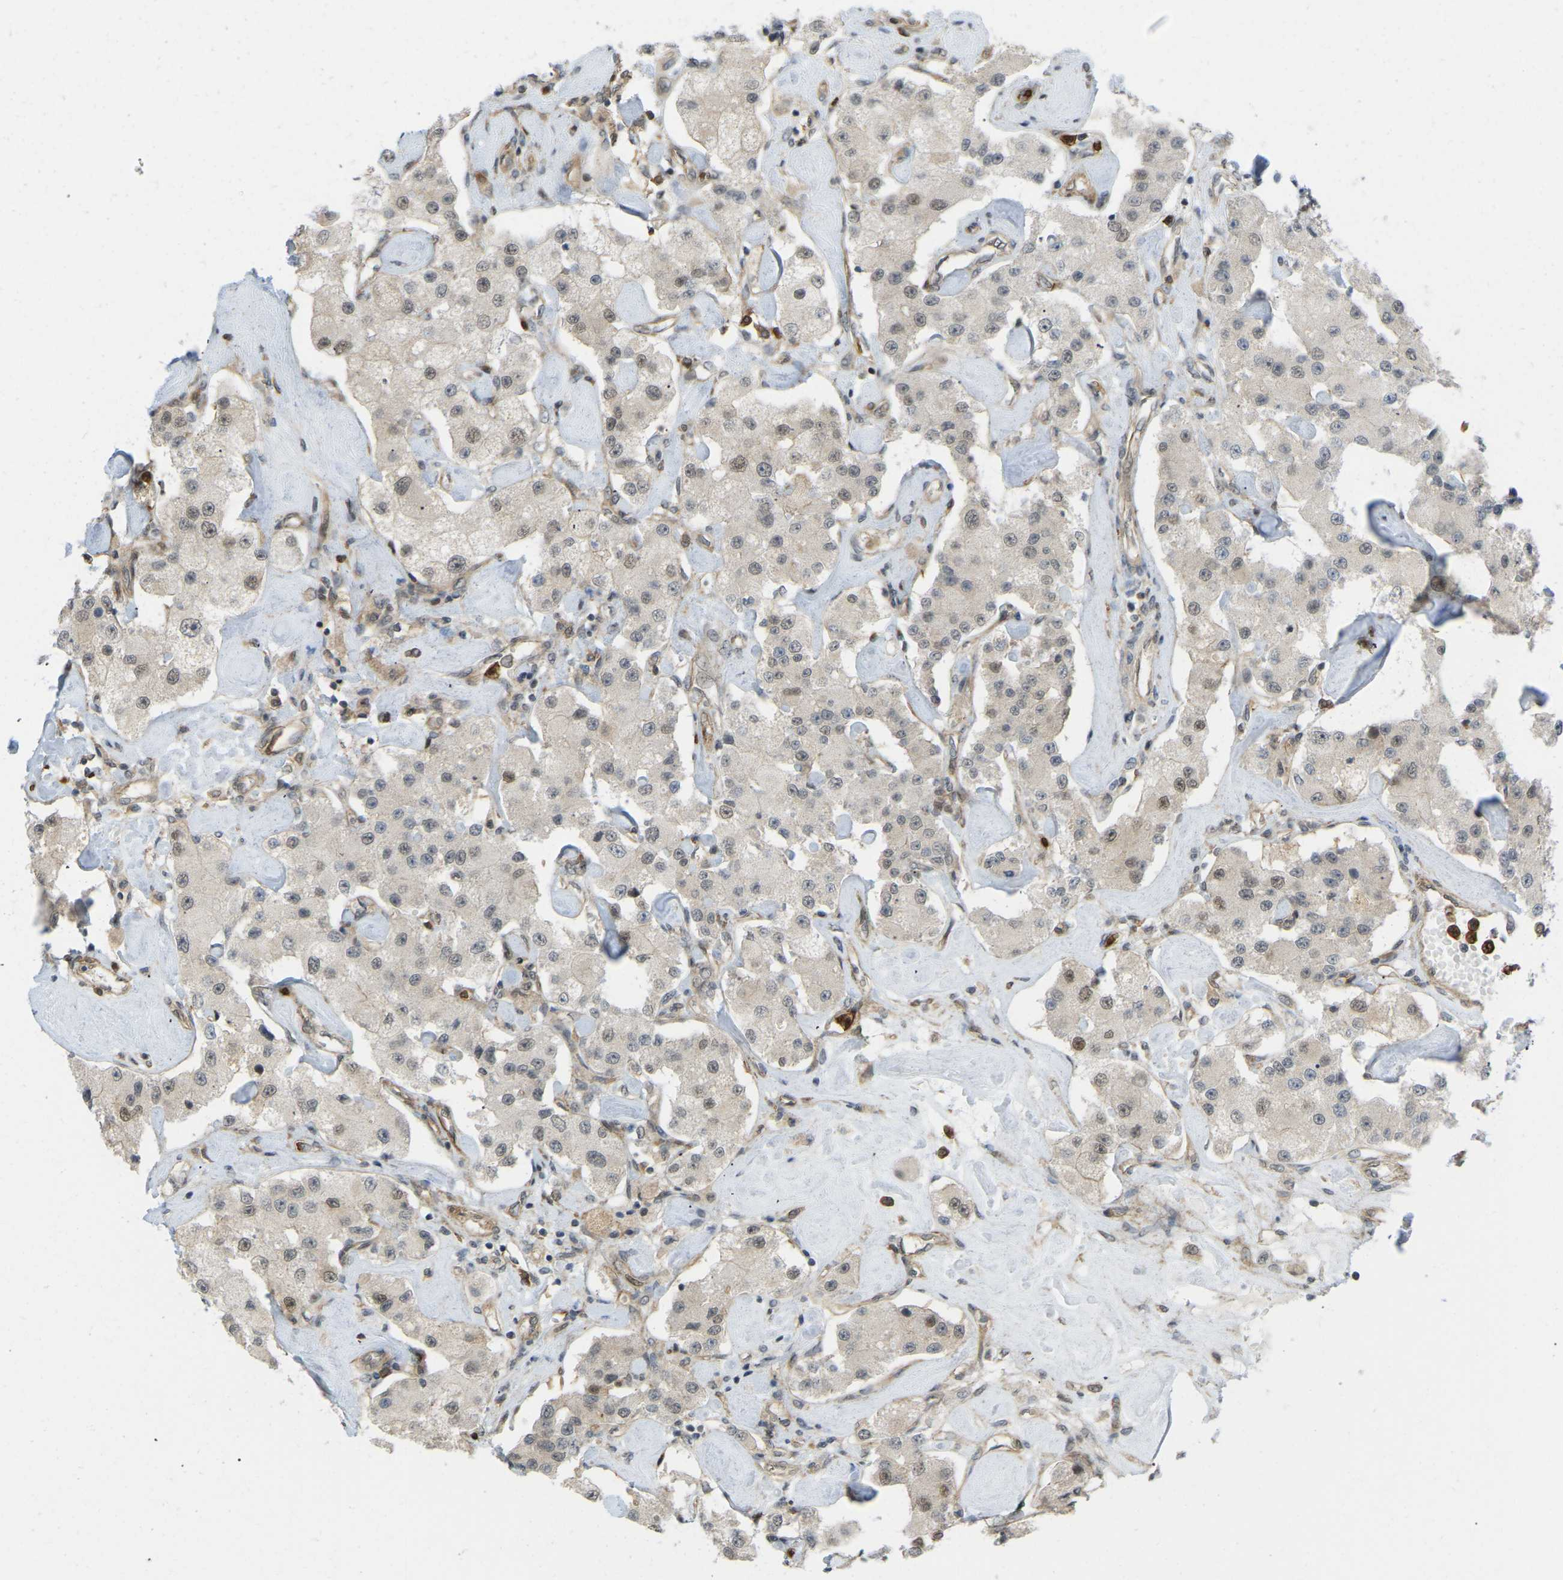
{"staining": {"intensity": "weak", "quantity": "<25%", "location": "nuclear"}, "tissue": "carcinoid", "cell_type": "Tumor cells", "image_type": "cancer", "snomed": [{"axis": "morphology", "description": "Carcinoid, malignant, NOS"}, {"axis": "topography", "description": "Pancreas"}], "caption": "Immunohistochemistry image of human carcinoid (malignant) stained for a protein (brown), which displays no staining in tumor cells.", "gene": "SERPINB5", "patient": {"sex": "male", "age": 41}}